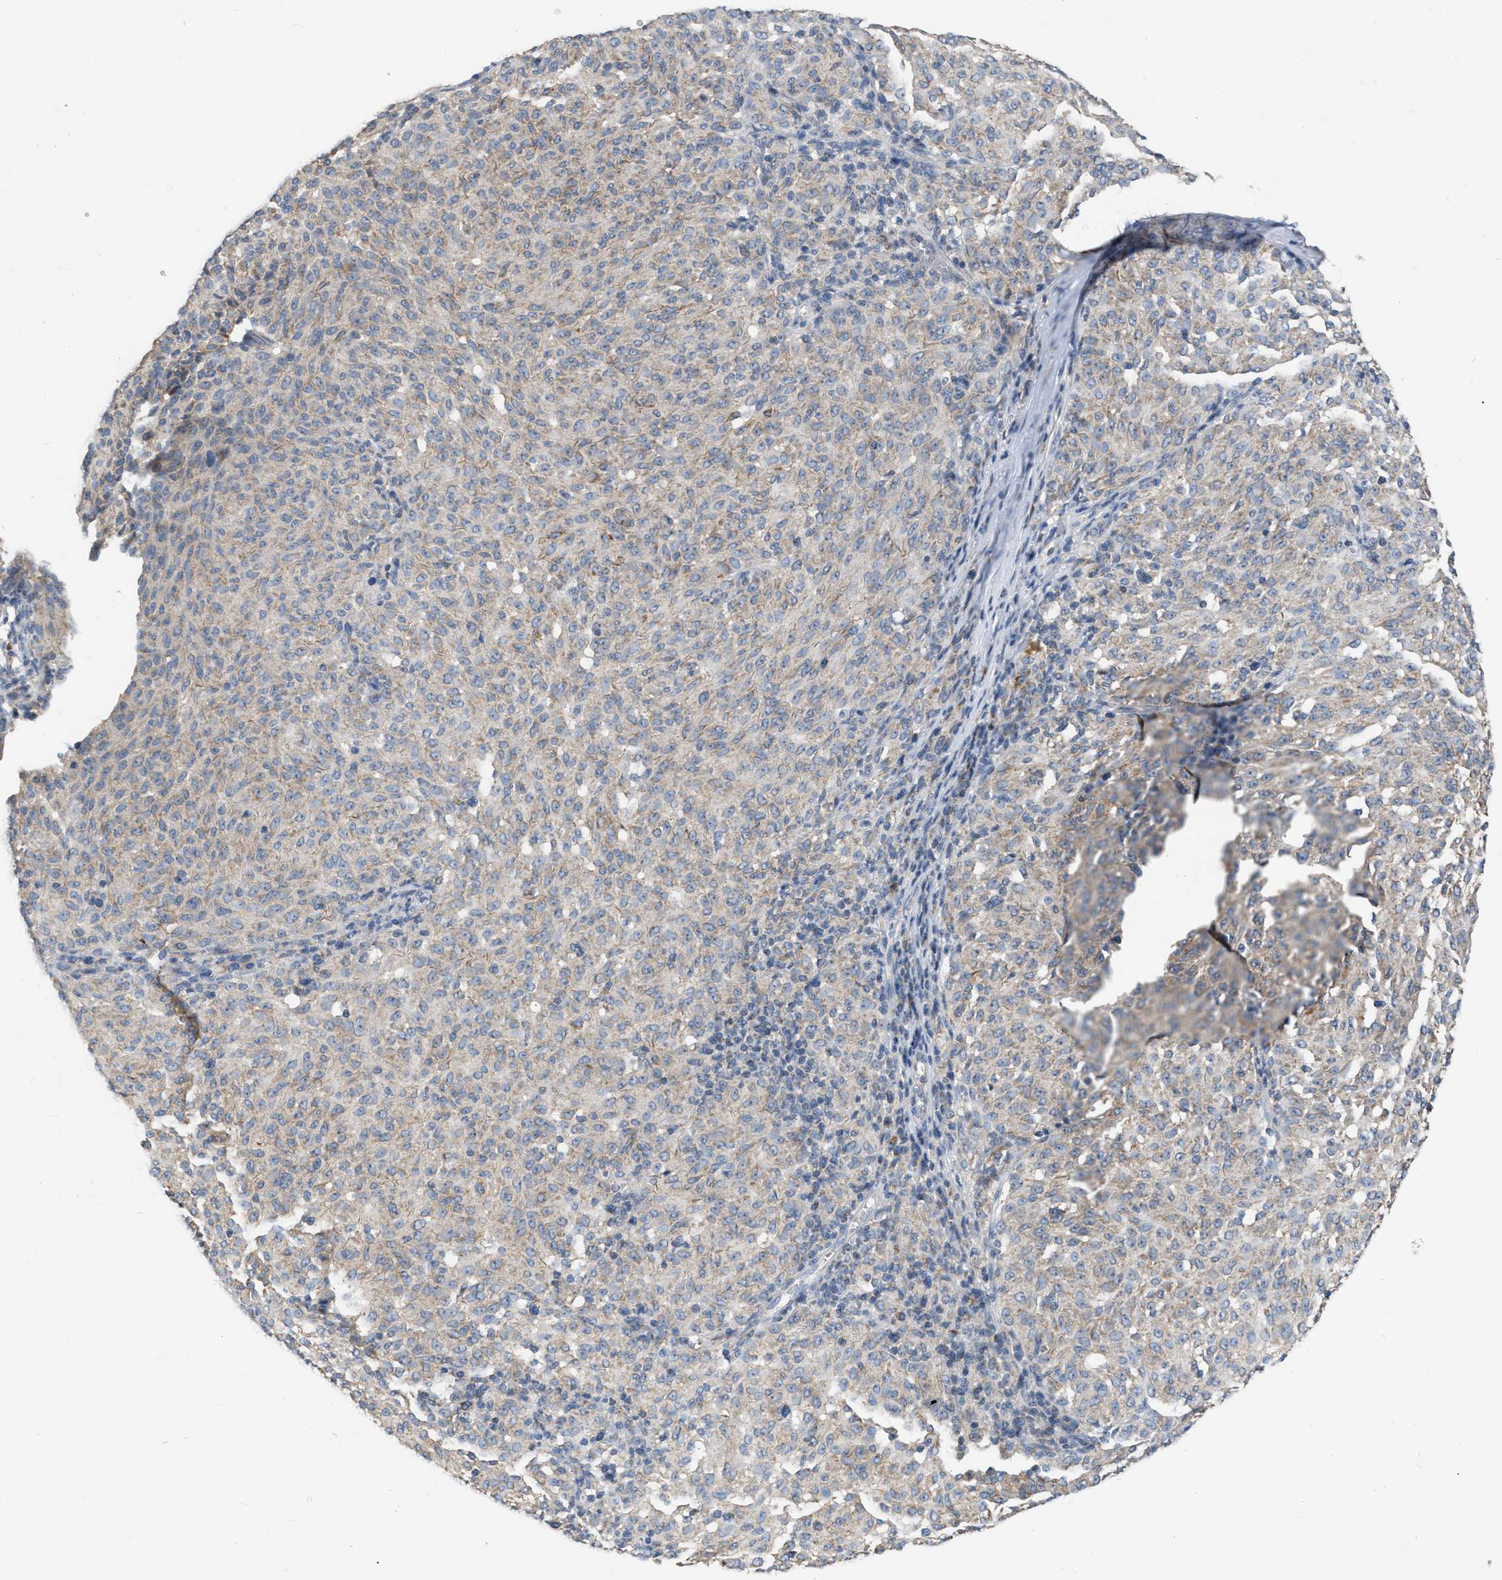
{"staining": {"intensity": "weak", "quantity": "25%-75%", "location": "cytoplasmic/membranous"}, "tissue": "melanoma", "cell_type": "Tumor cells", "image_type": "cancer", "snomed": [{"axis": "morphology", "description": "Malignant melanoma, NOS"}, {"axis": "topography", "description": "Skin"}], "caption": "Immunohistochemistry photomicrograph of human malignant melanoma stained for a protein (brown), which demonstrates low levels of weak cytoplasmic/membranous expression in approximately 25%-75% of tumor cells.", "gene": "DDX56", "patient": {"sex": "female", "age": 72}}